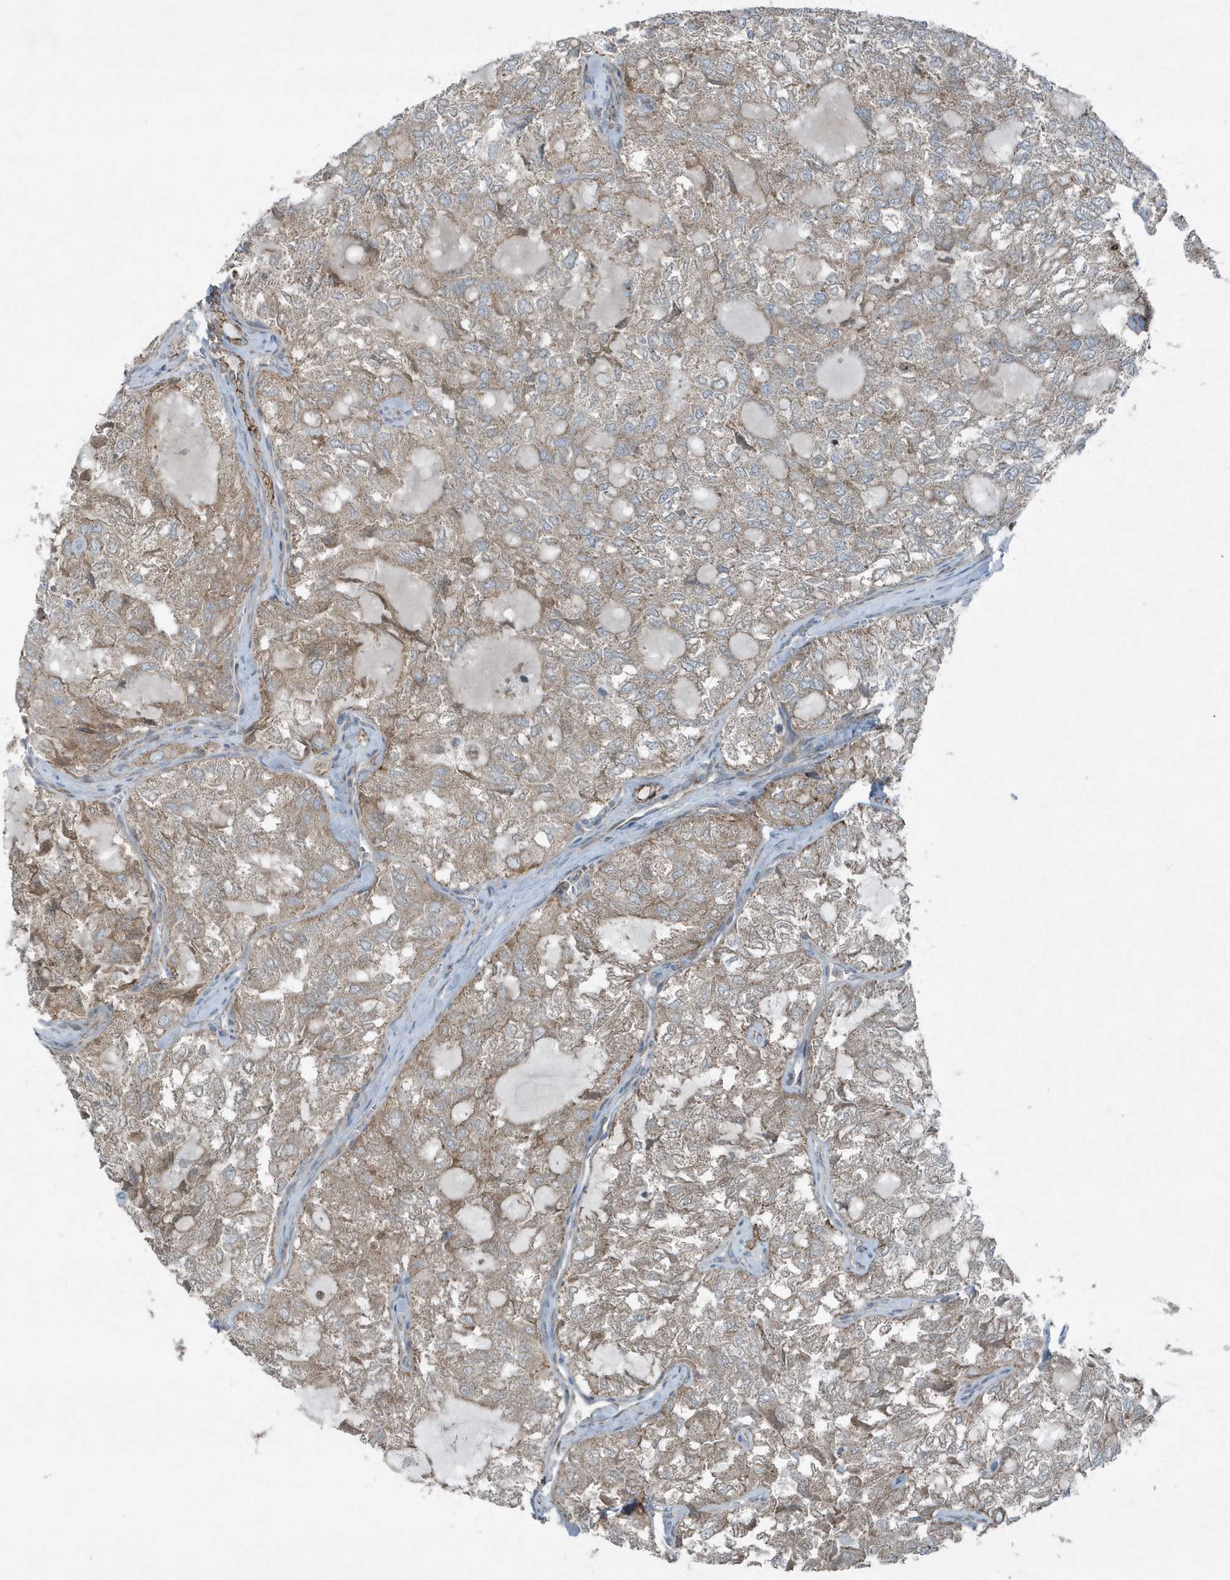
{"staining": {"intensity": "weak", "quantity": "25%-75%", "location": "cytoplasmic/membranous"}, "tissue": "thyroid cancer", "cell_type": "Tumor cells", "image_type": "cancer", "snomed": [{"axis": "morphology", "description": "Follicular adenoma carcinoma, NOS"}, {"axis": "topography", "description": "Thyroid gland"}], "caption": "Protein analysis of thyroid cancer (follicular adenoma carcinoma) tissue exhibits weak cytoplasmic/membranous staining in about 25%-75% of tumor cells. The protein of interest is shown in brown color, while the nuclei are stained blue.", "gene": "GCC2", "patient": {"sex": "male", "age": 75}}